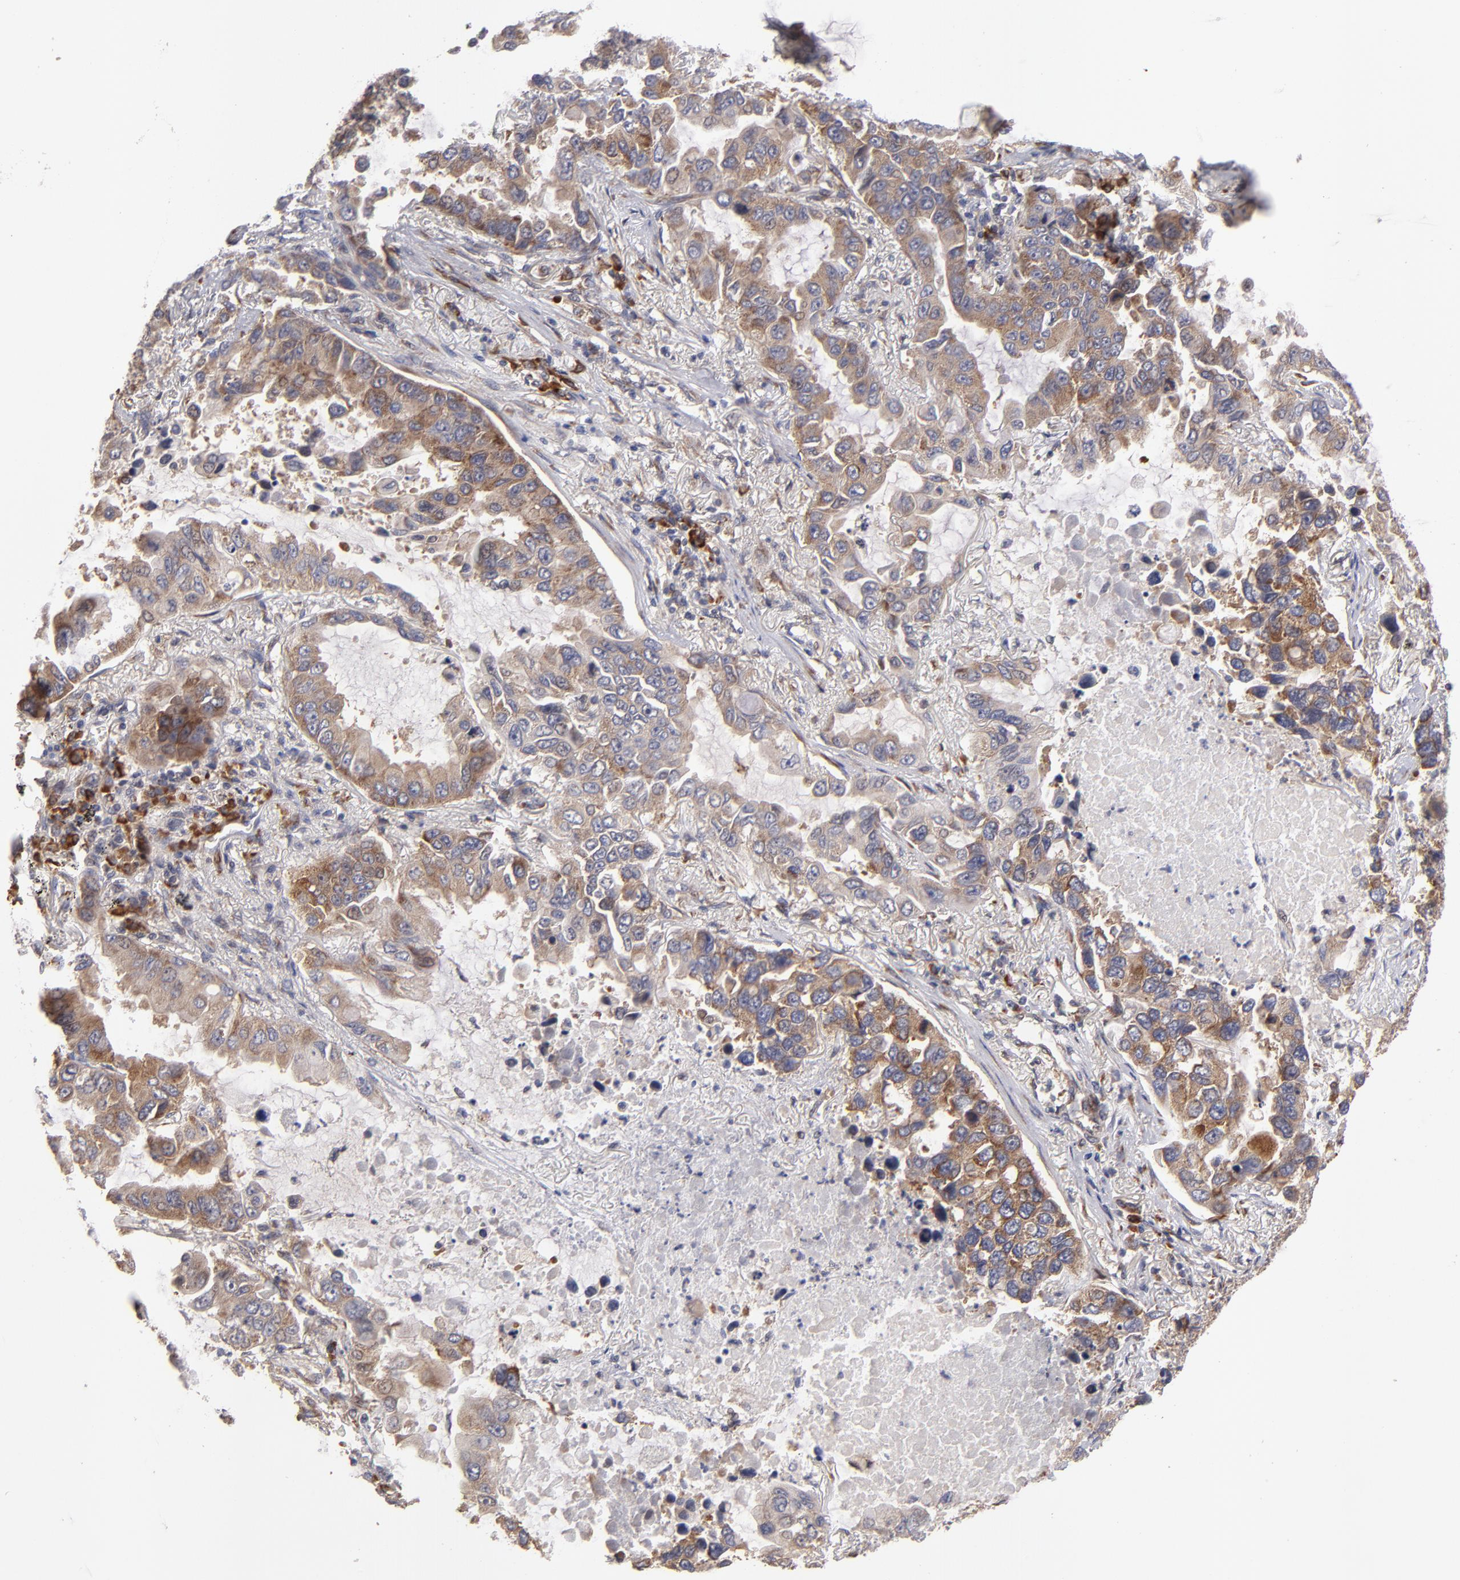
{"staining": {"intensity": "moderate", "quantity": ">75%", "location": "cytoplasmic/membranous"}, "tissue": "lung cancer", "cell_type": "Tumor cells", "image_type": "cancer", "snomed": [{"axis": "morphology", "description": "Adenocarcinoma, NOS"}, {"axis": "topography", "description": "Lung"}], "caption": "Human lung adenocarcinoma stained for a protein (brown) displays moderate cytoplasmic/membranous positive staining in about >75% of tumor cells.", "gene": "SND1", "patient": {"sex": "male", "age": 64}}